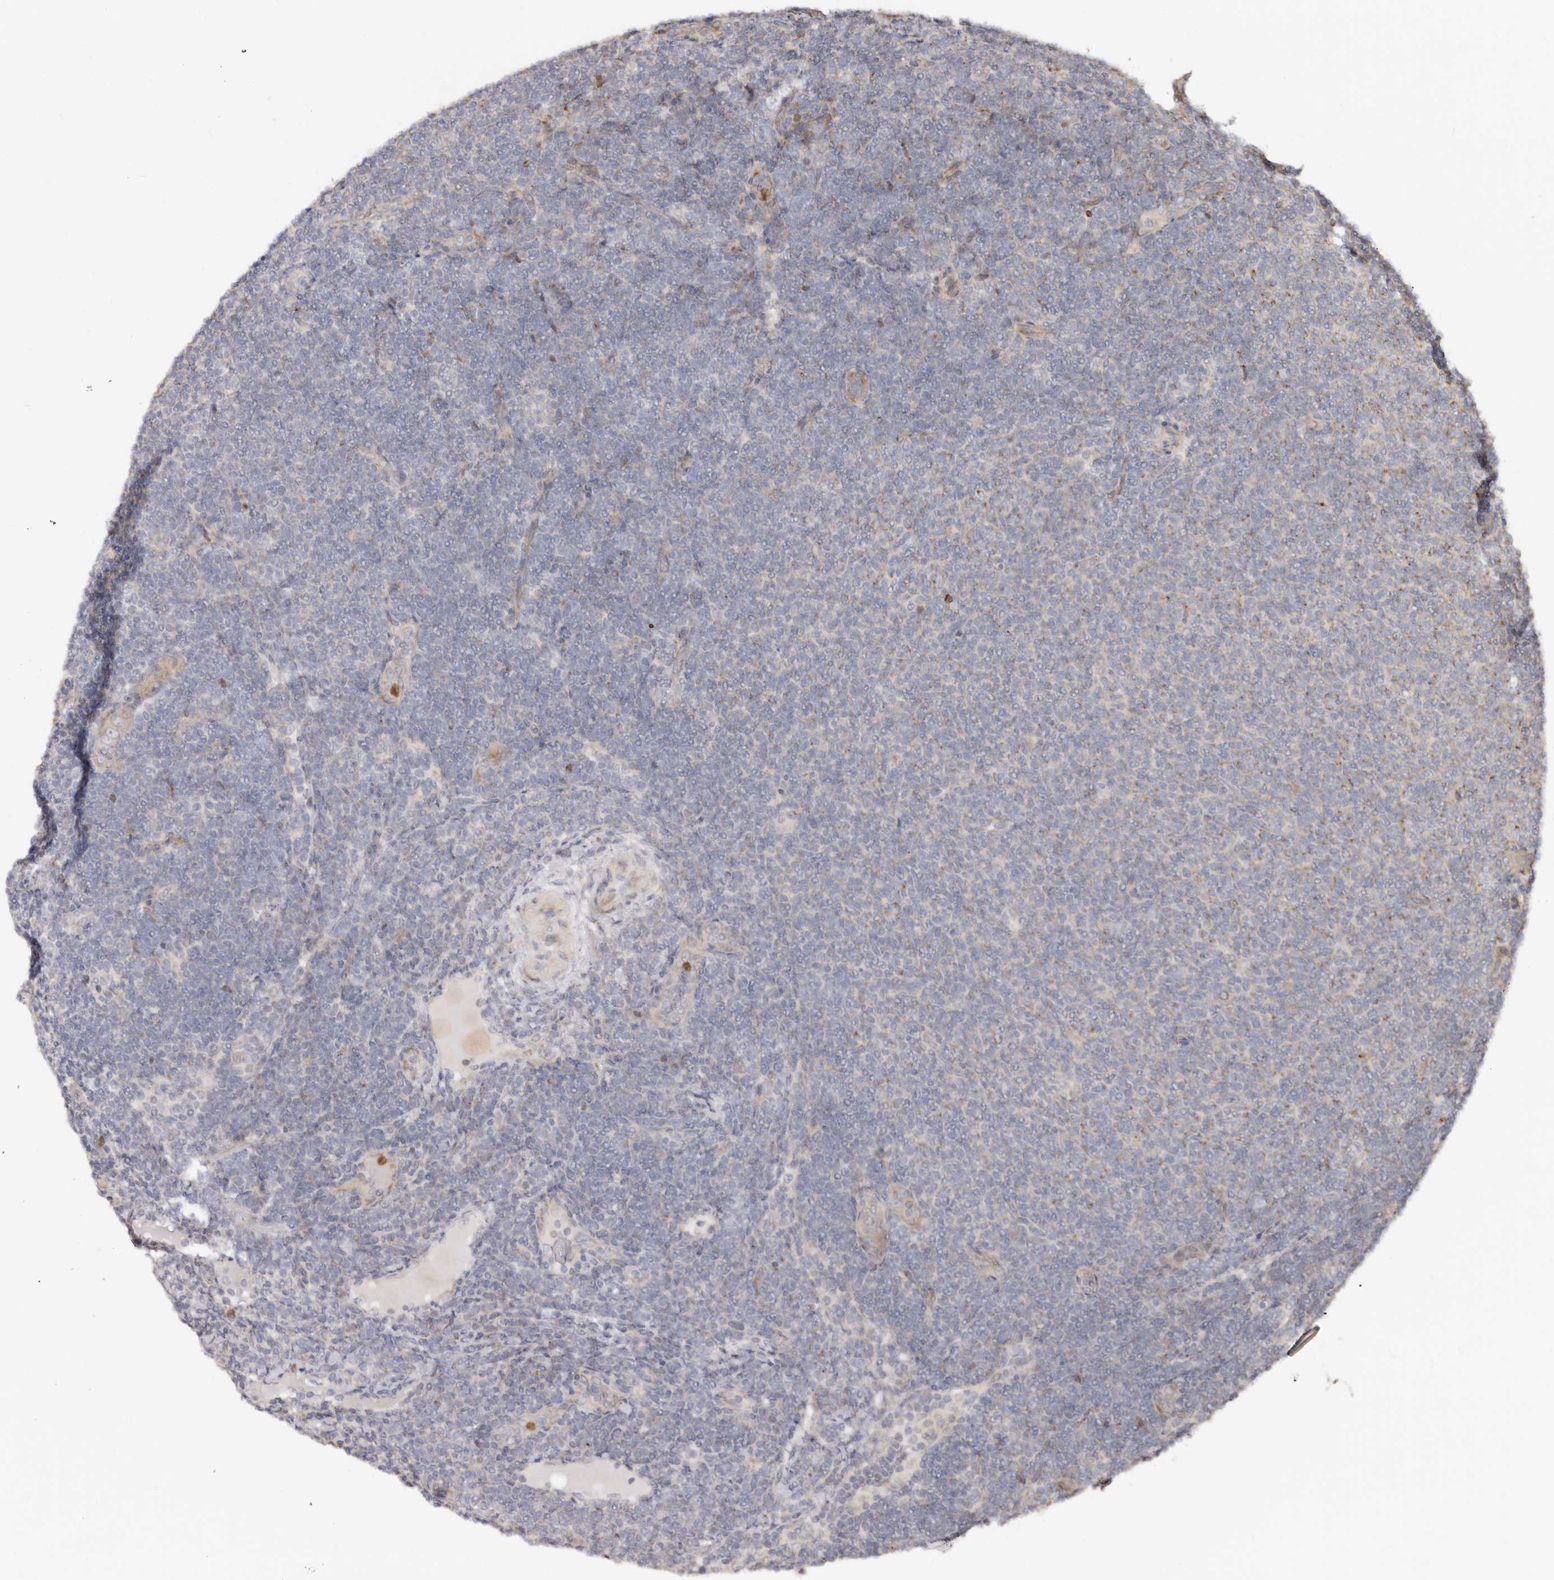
{"staining": {"intensity": "negative", "quantity": "none", "location": "none"}, "tissue": "lymphoma", "cell_type": "Tumor cells", "image_type": "cancer", "snomed": [{"axis": "morphology", "description": "Malignant lymphoma, non-Hodgkin's type, Low grade"}, {"axis": "topography", "description": "Lymph node"}], "caption": "The image demonstrates no staining of tumor cells in low-grade malignant lymphoma, non-Hodgkin's type.", "gene": "BCL2L15", "patient": {"sex": "male", "age": 66}}